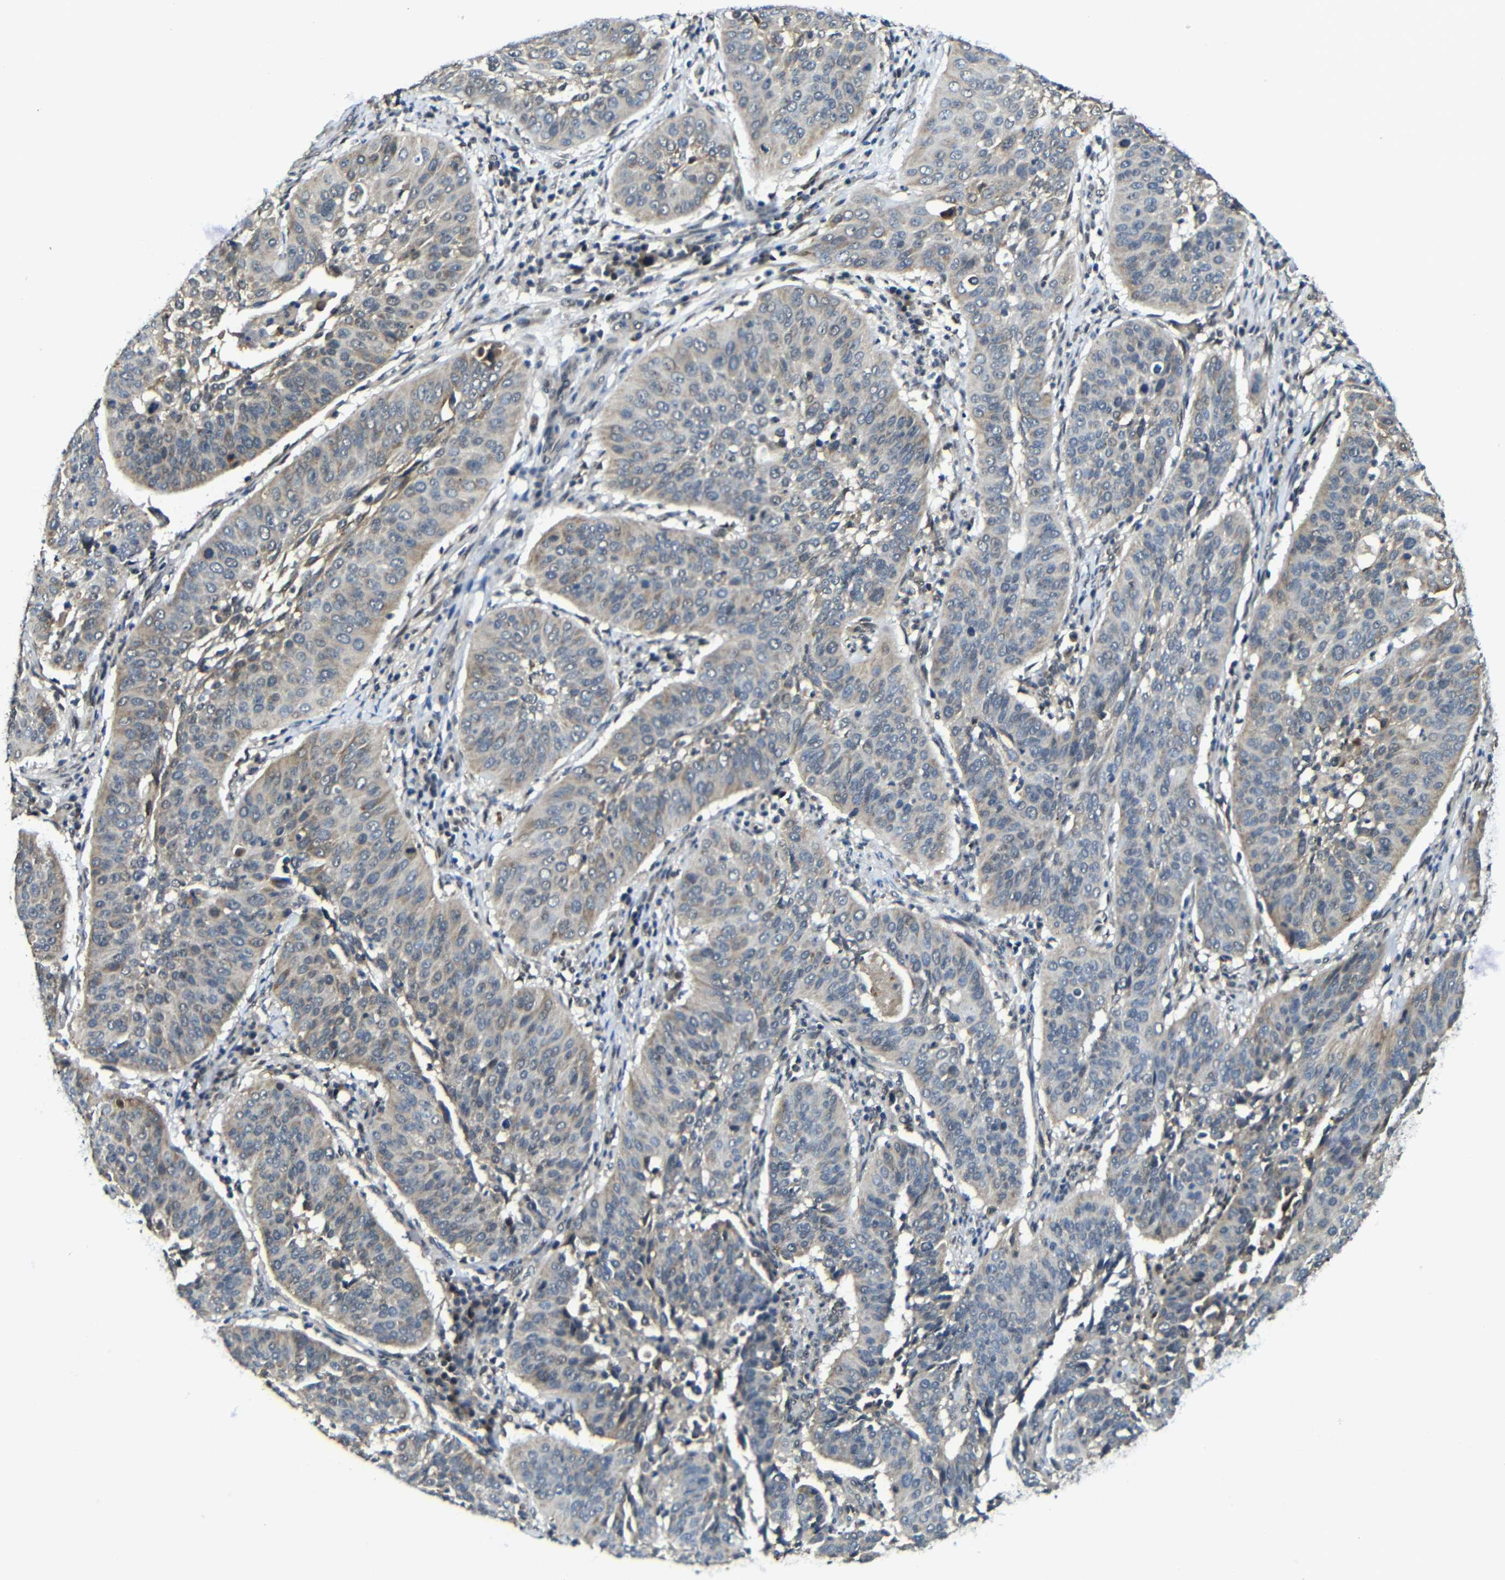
{"staining": {"intensity": "moderate", "quantity": "25%-75%", "location": "cytoplasmic/membranous"}, "tissue": "cervical cancer", "cell_type": "Tumor cells", "image_type": "cancer", "snomed": [{"axis": "morphology", "description": "Normal tissue, NOS"}, {"axis": "morphology", "description": "Squamous cell carcinoma, NOS"}, {"axis": "topography", "description": "Cervix"}], "caption": "Protein staining shows moderate cytoplasmic/membranous positivity in about 25%-75% of tumor cells in cervical cancer. The protein of interest is shown in brown color, while the nuclei are stained blue.", "gene": "FAM172A", "patient": {"sex": "female", "age": 39}}